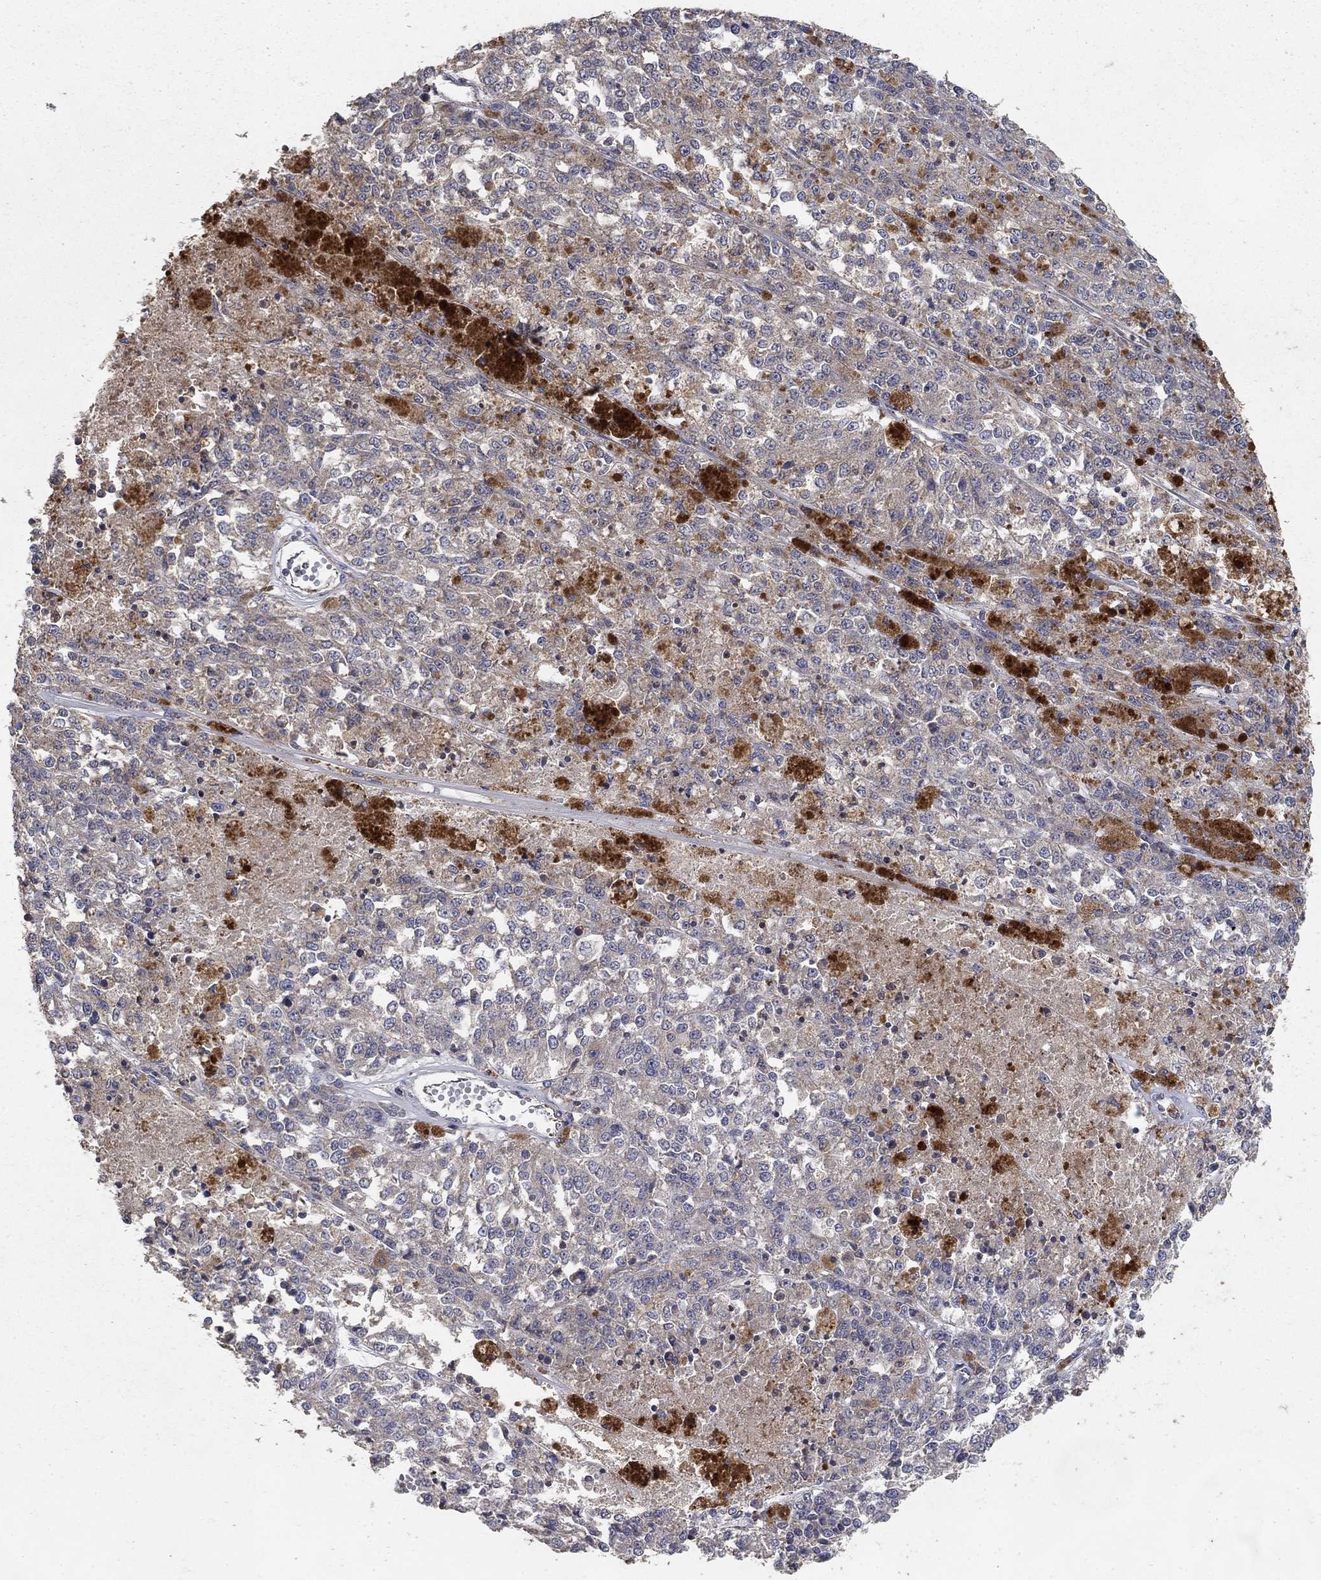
{"staining": {"intensity": "weak", "quantity": "25%-75%", "location": "cytoplasmic/membranous"}, "tissue": "melanoma", "cell_type": "Tumor cells", "image_type": "cancer", "snomed": [{"axis": "morphology", "description": "Malignant melanoma, Metastatic site"}, {"axis": "topography", "description": "Lymph node"}], "caption": "Immunohistochemical staining of human melanoma displays low levels of weak cytoplasmic/membranous staining in approximately 25%-75% of tumor cells.", "gene": "GPSM1", "patient": {"sex": "female", "age": 64}}